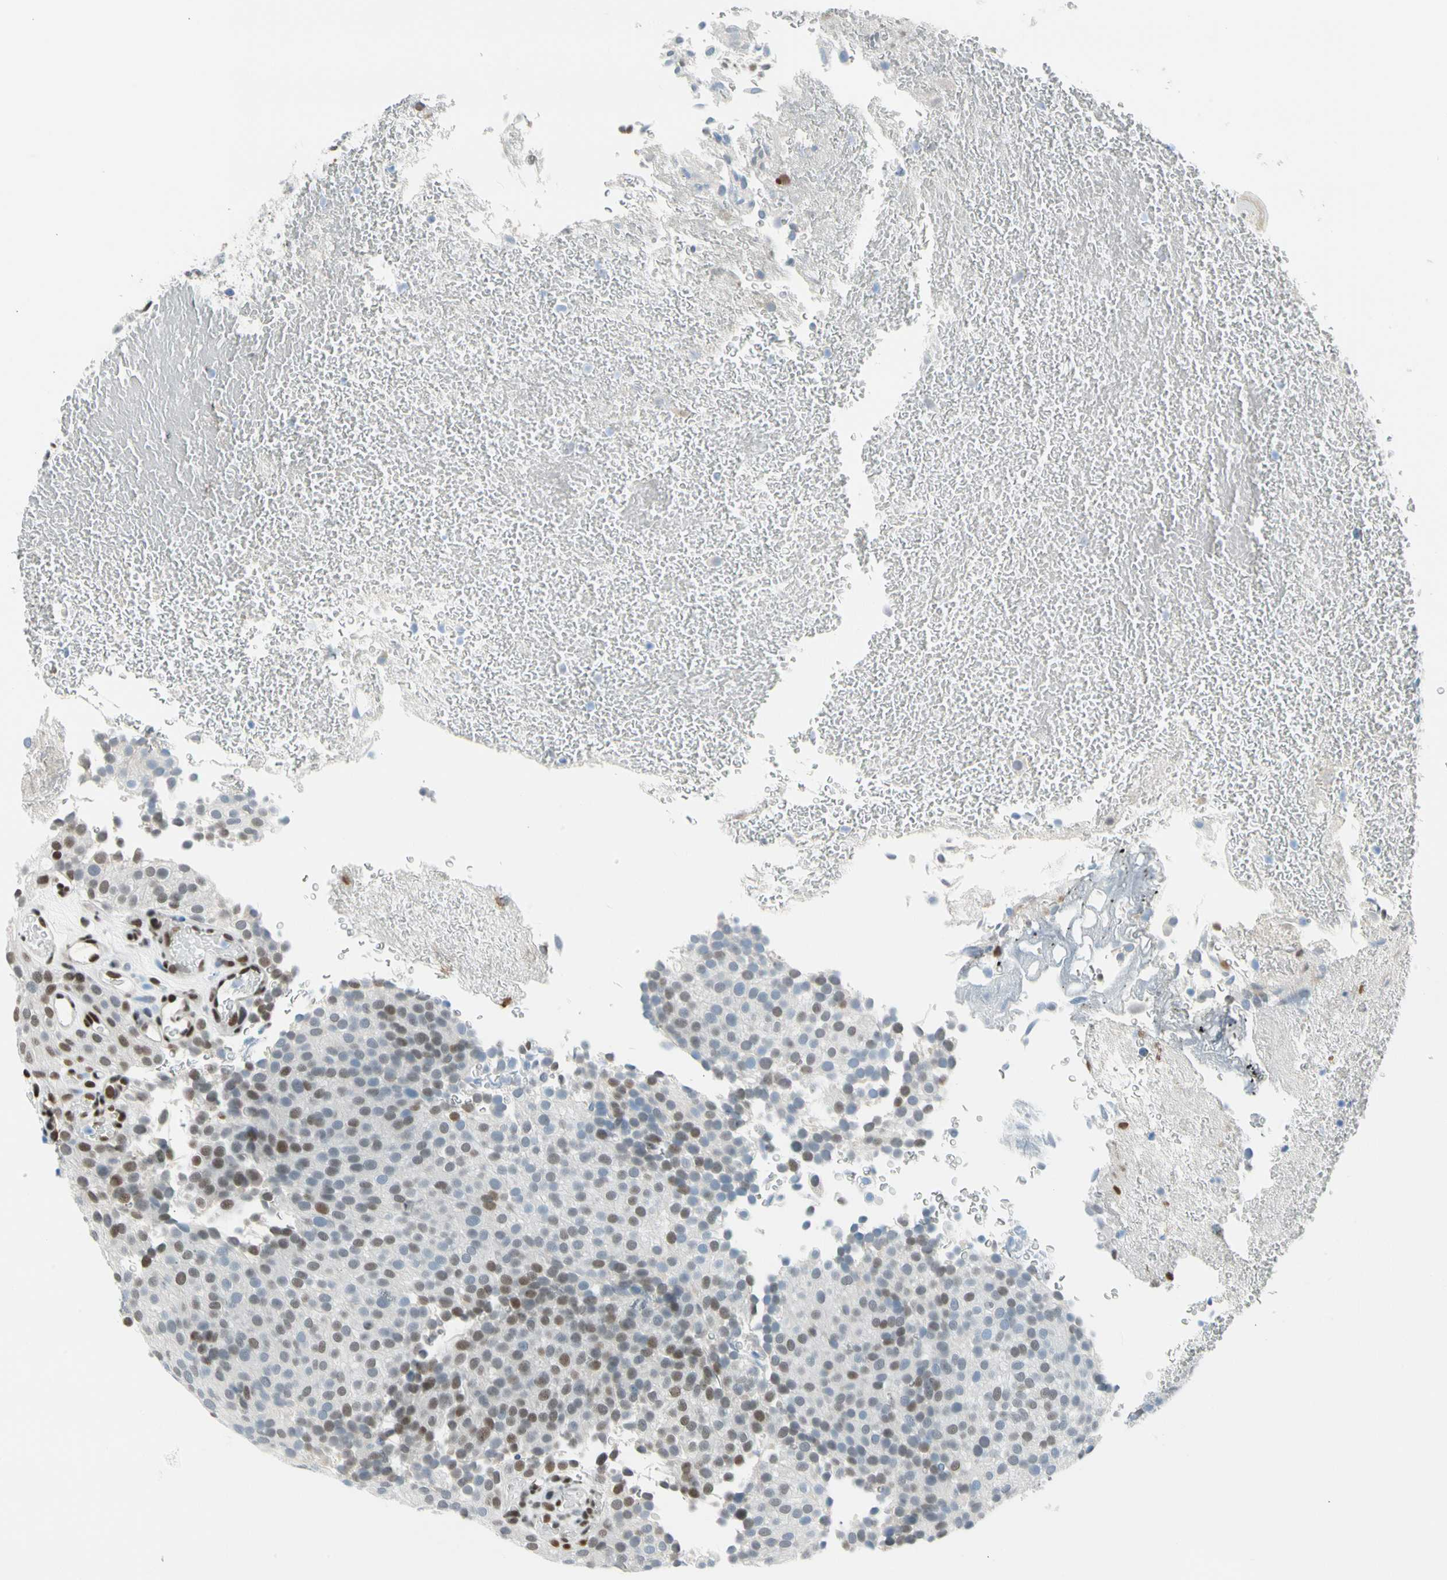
{"staining": {"intensity": "weak", "quantity": "25%-75%", "location": "nuclear"}, "tissue": "urothelial cancer", "cell_type": "Tumor cells", "image_type": "cancer", "snomed": [{"axis": "morphology", "description": "Urothelial carcinoma, Low grade"}, {"axis": "topography", "description": "Urinary bladder"}], "caption": "Urothelial cancer stained with a brown dye exhibits weak nuclear positive expression in approximately 25%-75% of tumor cells.", "gene": "NFIA", "patient": {"sex": "male", "age": 78}}